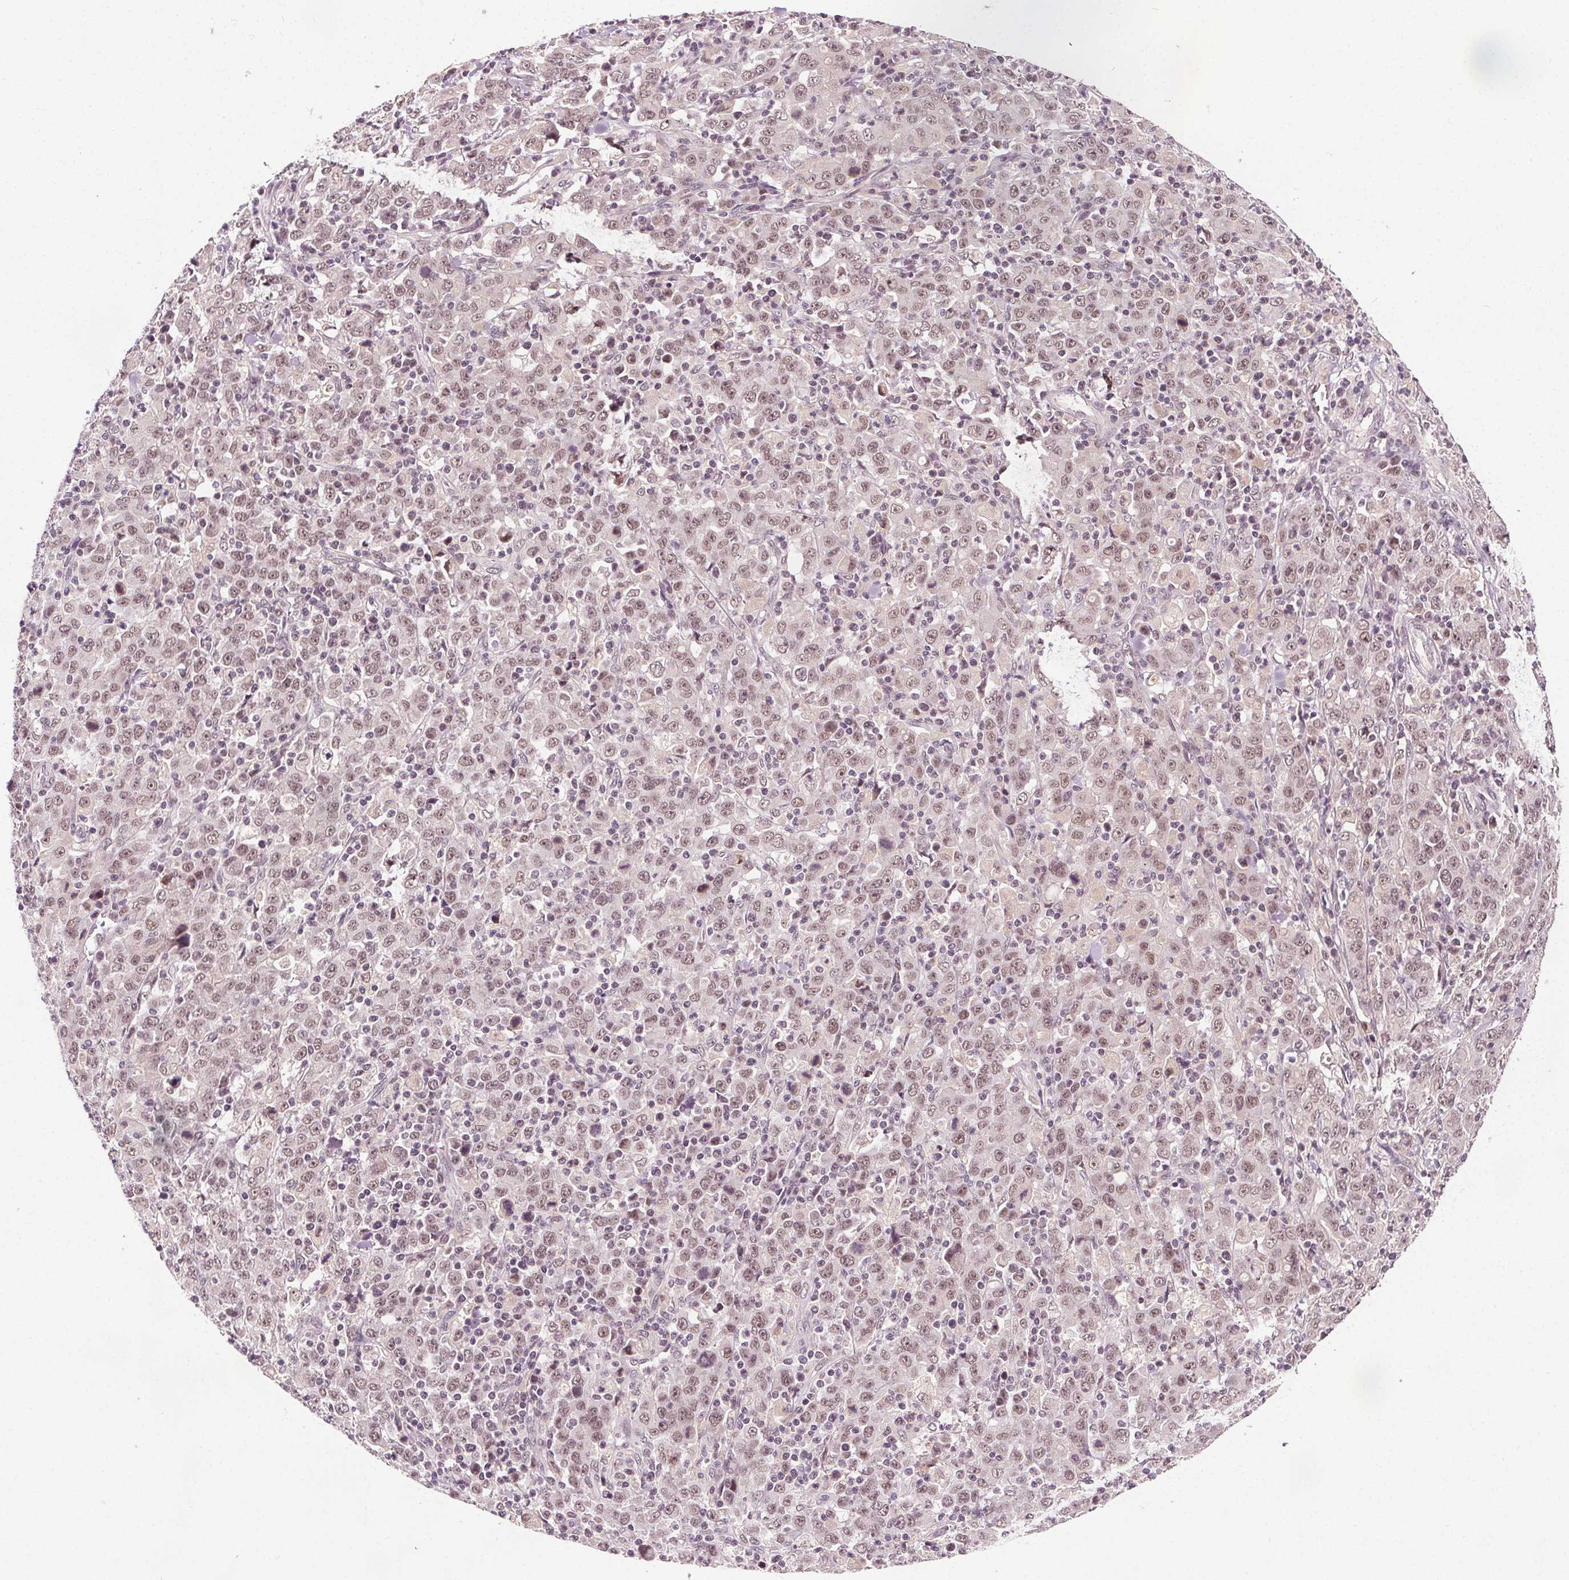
{"staining": {"intensity": "moderate", "quantity": ">75%", "location": "nuclear"}, "tissue": "stomach cancer", "cell_type": "Tumor cells", "image_type": "cancer", "snomed": [{"axis": "morphology", "description": "Adenocarcinoma, NOS"}, {"axis": "topography", "description": "Stomach, upper"}], "caption": "Brown immunohistochemical staining in stomach cancer displays moderate nuclear expression in about >75% of tumor cells.", "gene": "MED6", "patient": {"sex": "male", "age": 69}}